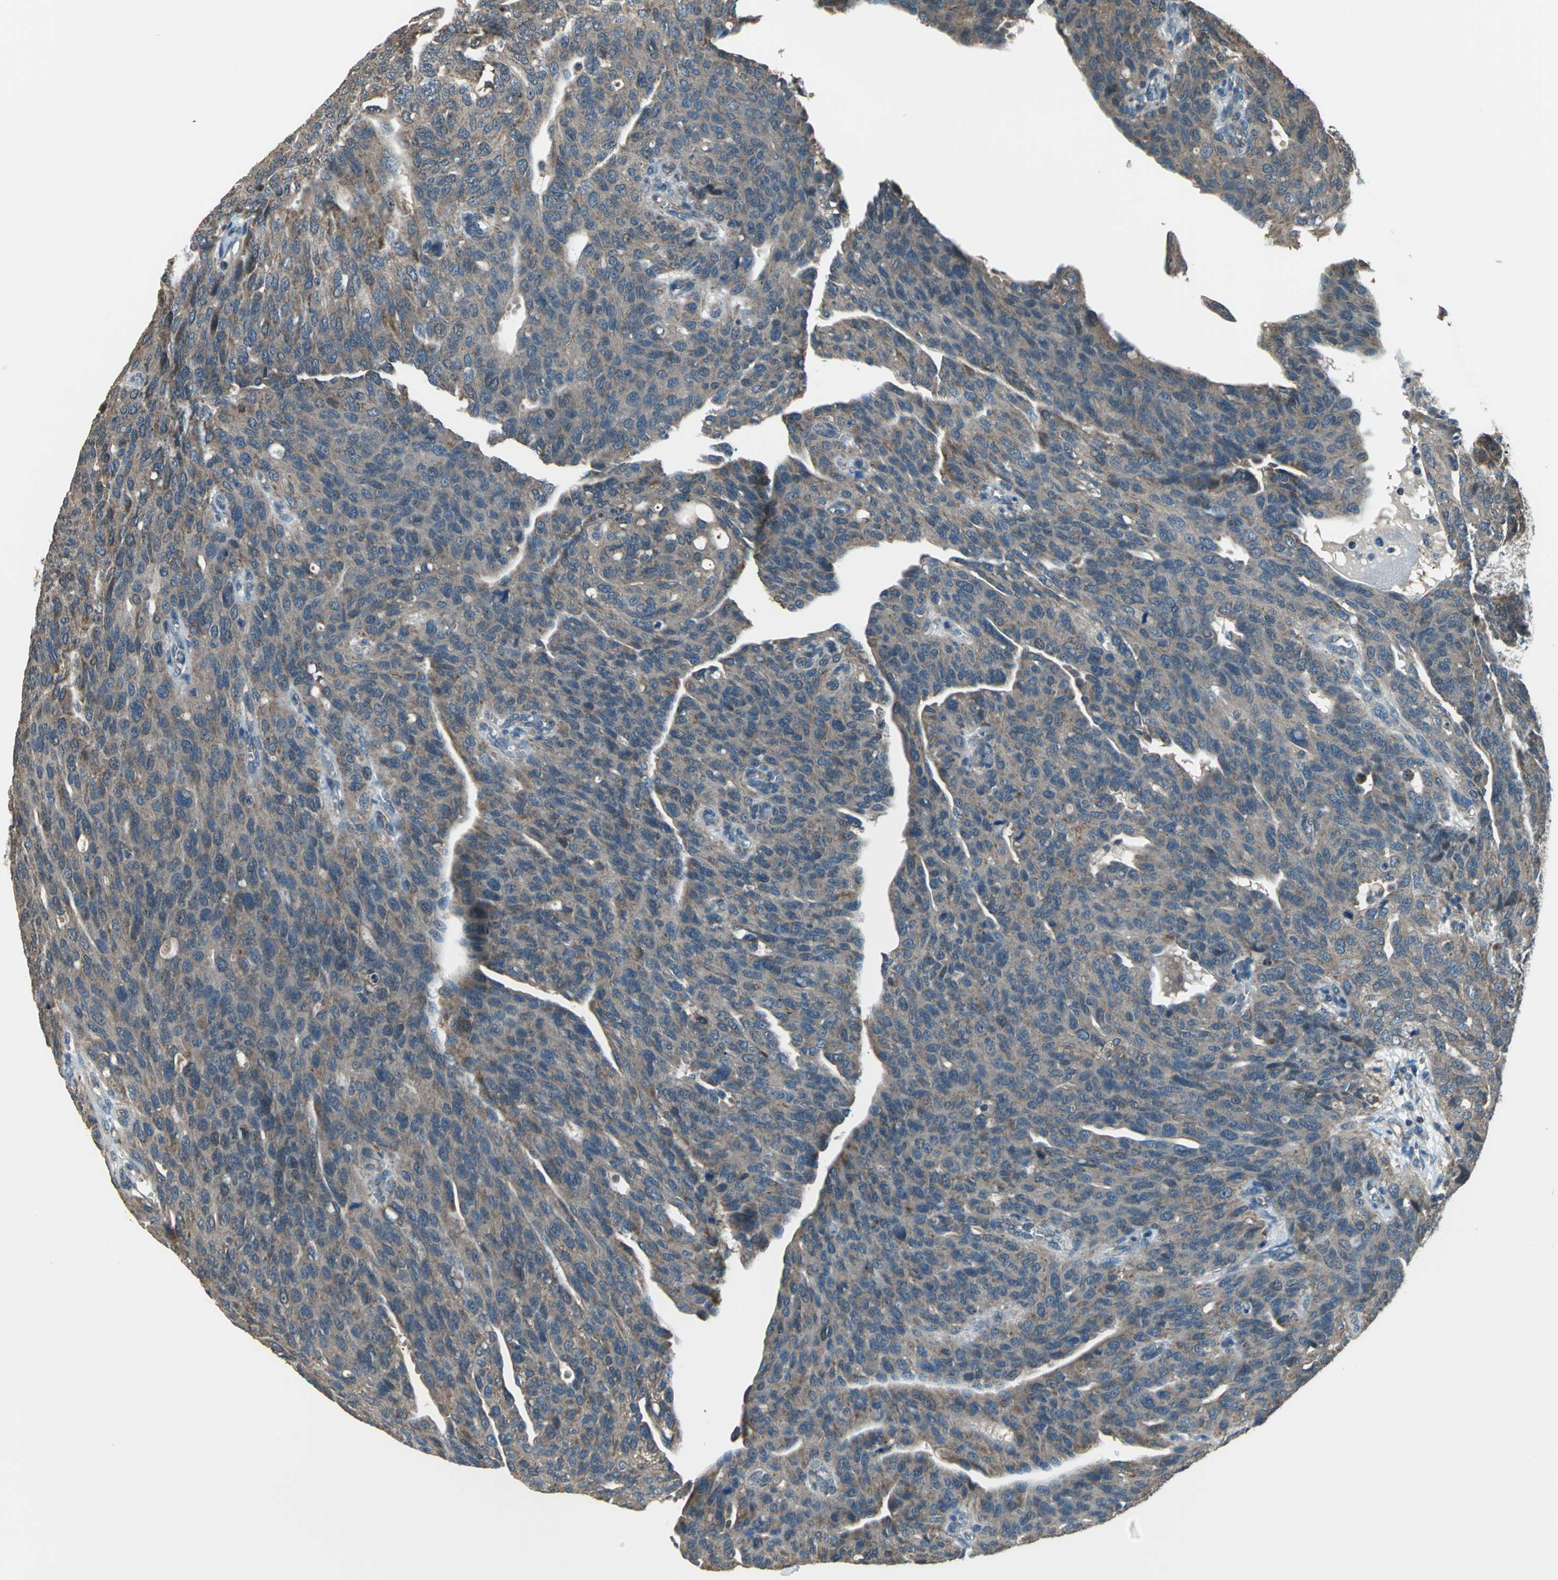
{"staining": {"intensity": "weak", "quantity": ">75%", "location": "cytoplasmic/membranous"}, "tissue": "ovarian cancer", "cell_type": "Tumor cells", "image_type": "cancer", "snomed": [{"axis": "morphology", "description": "Carcinoma, endometroid"}, {"axis": "topography", "description": "Ovary"}], "caption": "Tumor cells demonstrate low levels of weak cytoplasmic/membranous staining in approximately >75% of cells in ovarian endometroid carcinoma.", "gene": "TRAK1", "patient": {"sex": "female", "age": 60}}